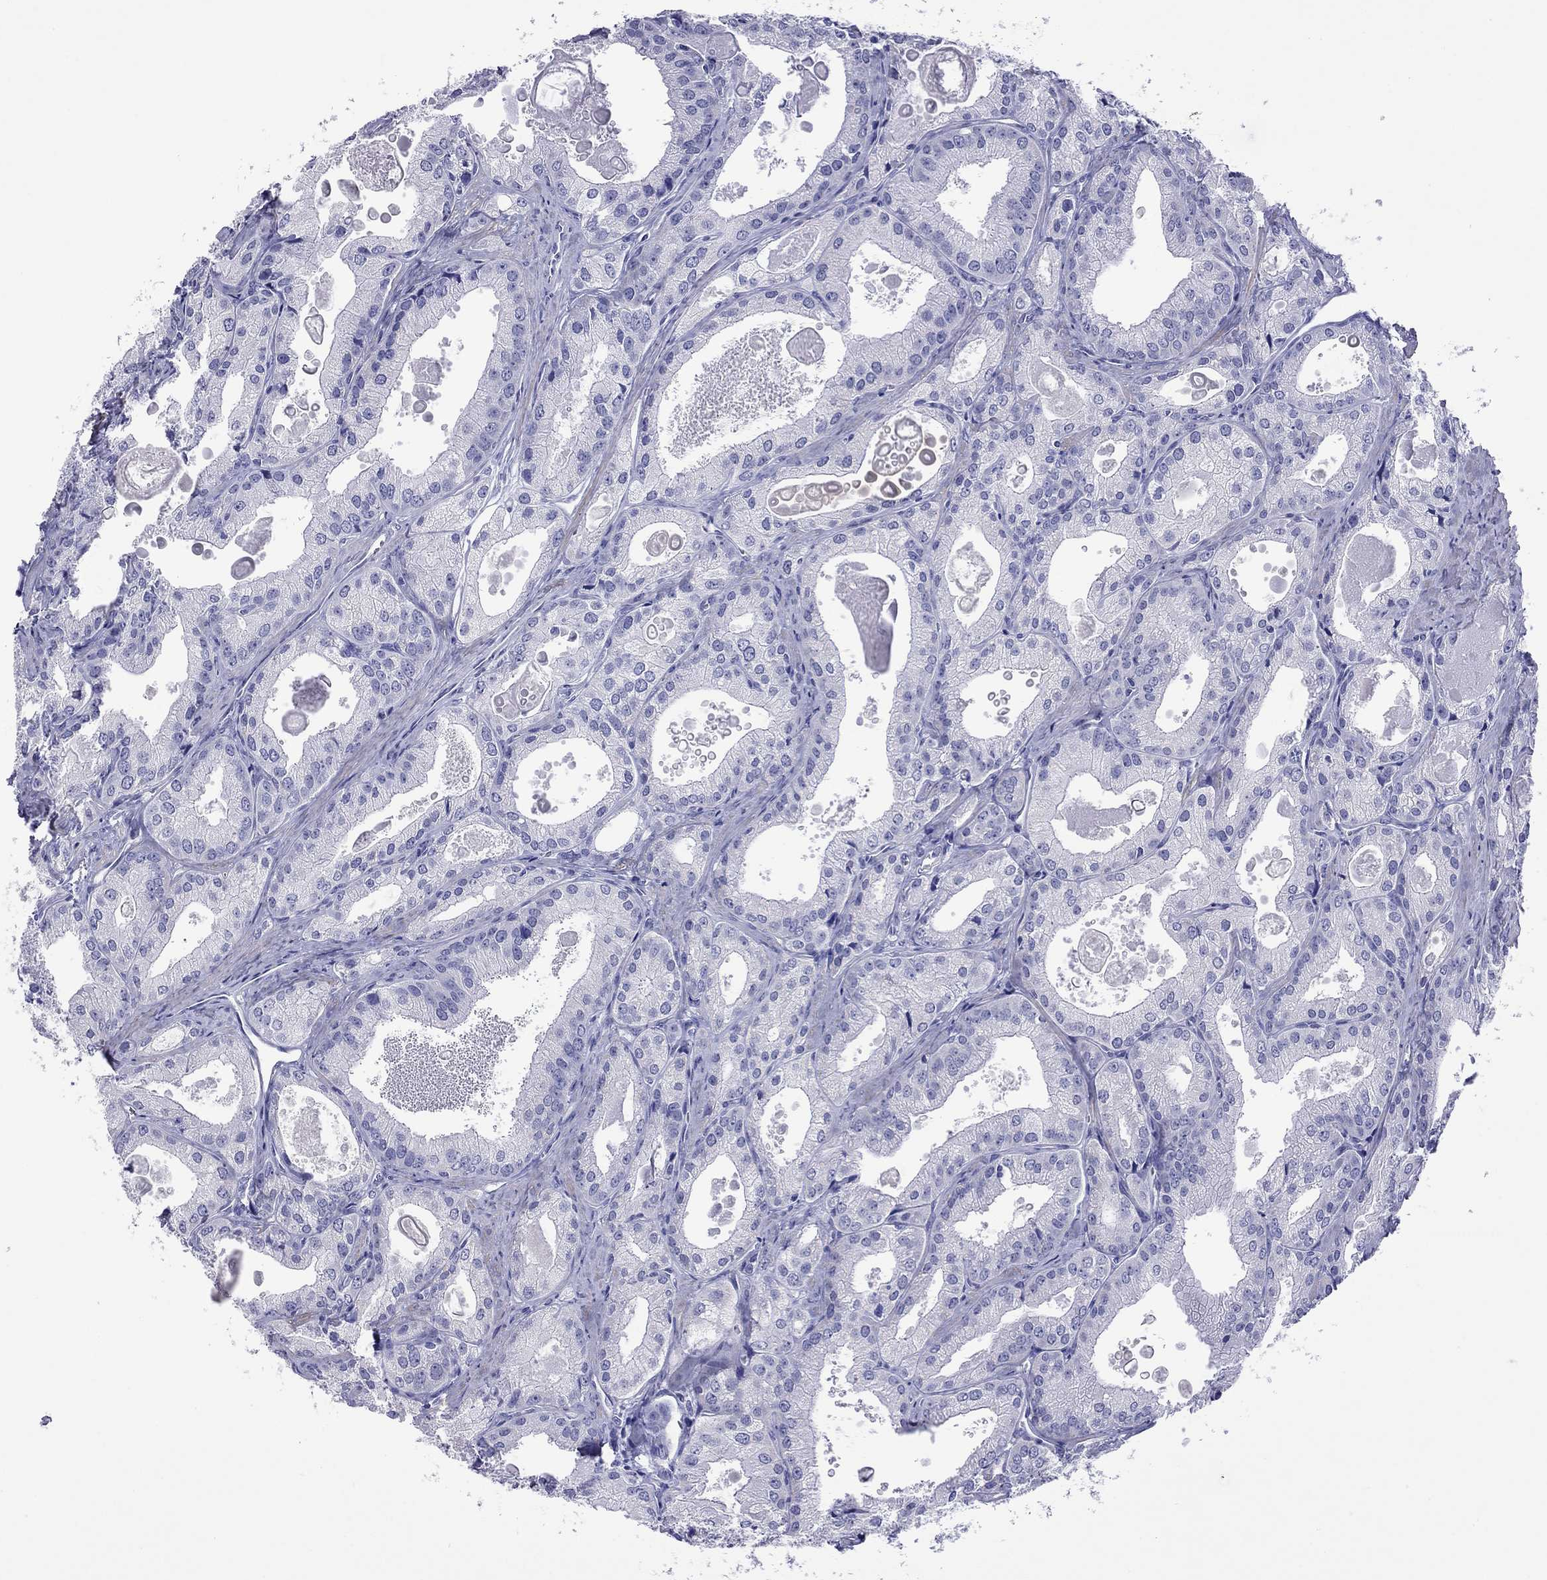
{"staining": {"intensity": "negative", "quantity": "none", "location": "none"}, "tissue": "prostate cancer", "cell_type": "Tumor cells", "image_type": "cancer", "snomed": [{"axis": "morphology", "description": "Adenocarcinoma, NOS"}, {"axis": "morphology", "description": "Adenocarcinoma, High grade"}, {"axis": "topography", "description": "Prostate"}], "caption": "Immunohistochemical staining of prostate cancer shows no significant expression in tumor cells.", "gene": "KIAA2012", "patient": {"sex": "male", "age": 70}}